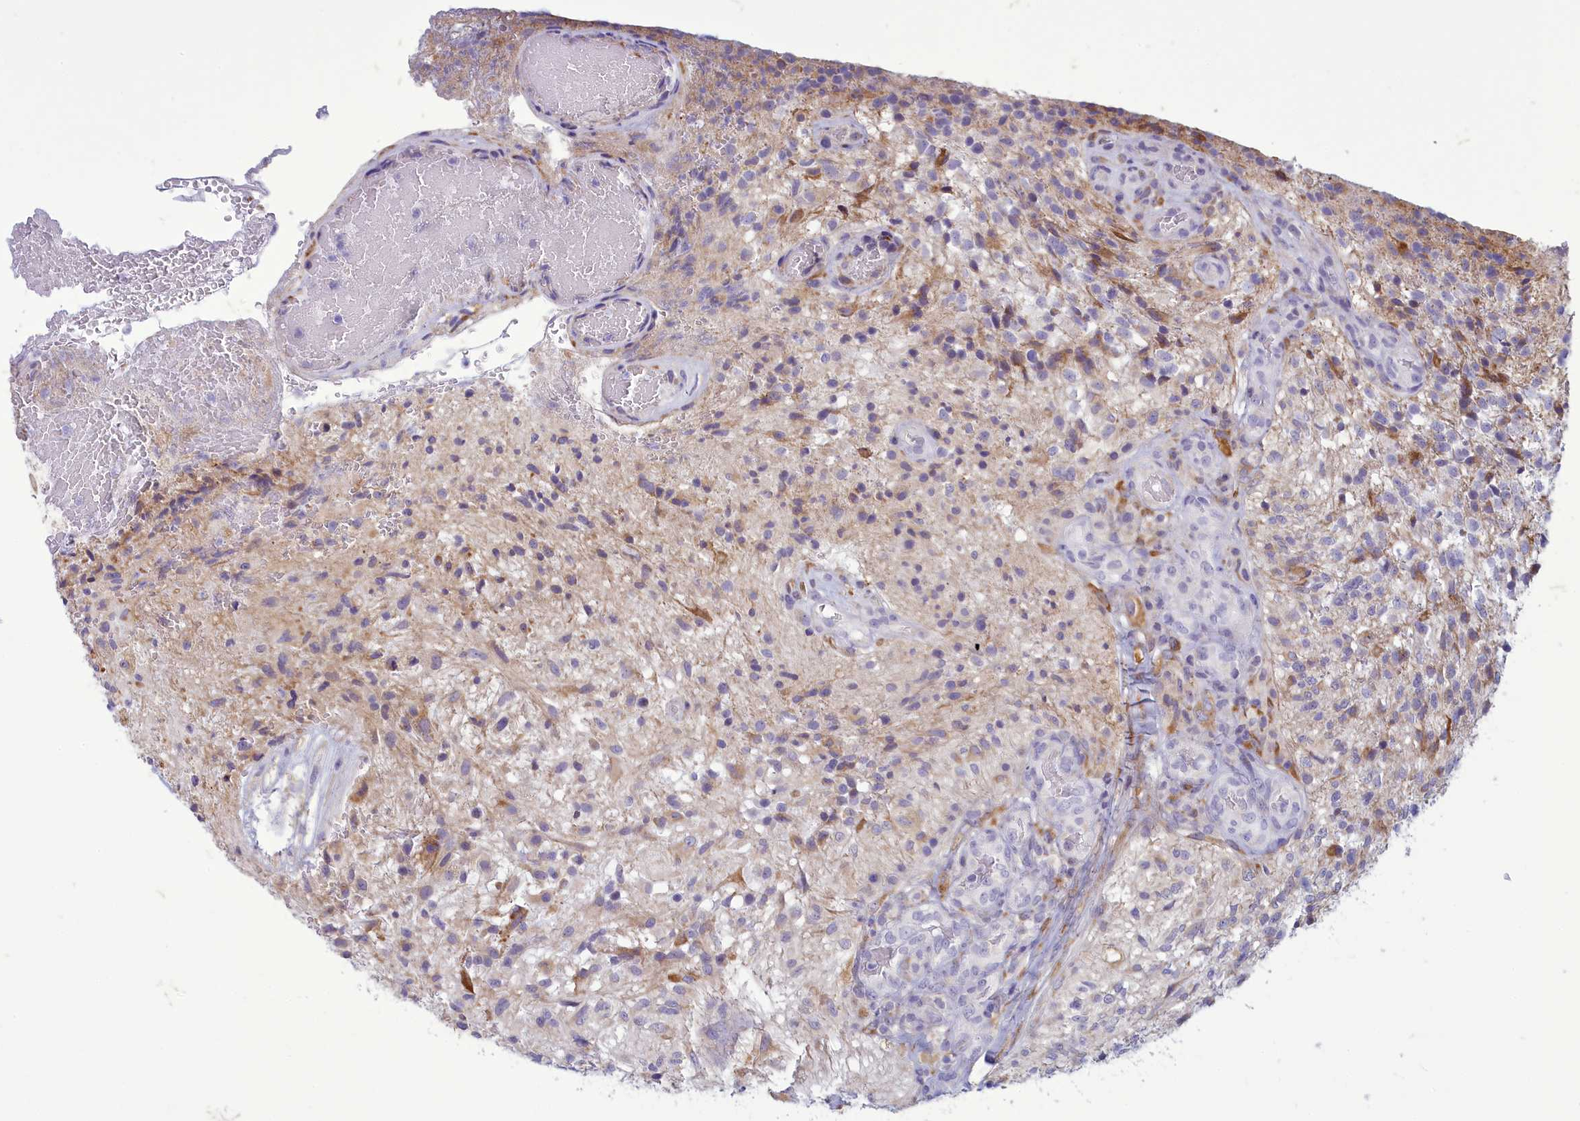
{"staining": {"intensity": "weak", "quantity": "<25%", "location": "cytoplasmic/membranous"}, "tissue": "glioma", "cell_type": "Tumor cells", "image_type": "cancer", "snomed": [{"axis": "morphology", "description": "Glioma, malignant, High grade"}, {"axis": "topography", "description": "Brain"}], "caption": "Immunohistochemical staining of human glioma demonstrates no significant staining in tumor cells.", "gene": "CENATAC", "patient": {"sex": "male", "age": 56}}